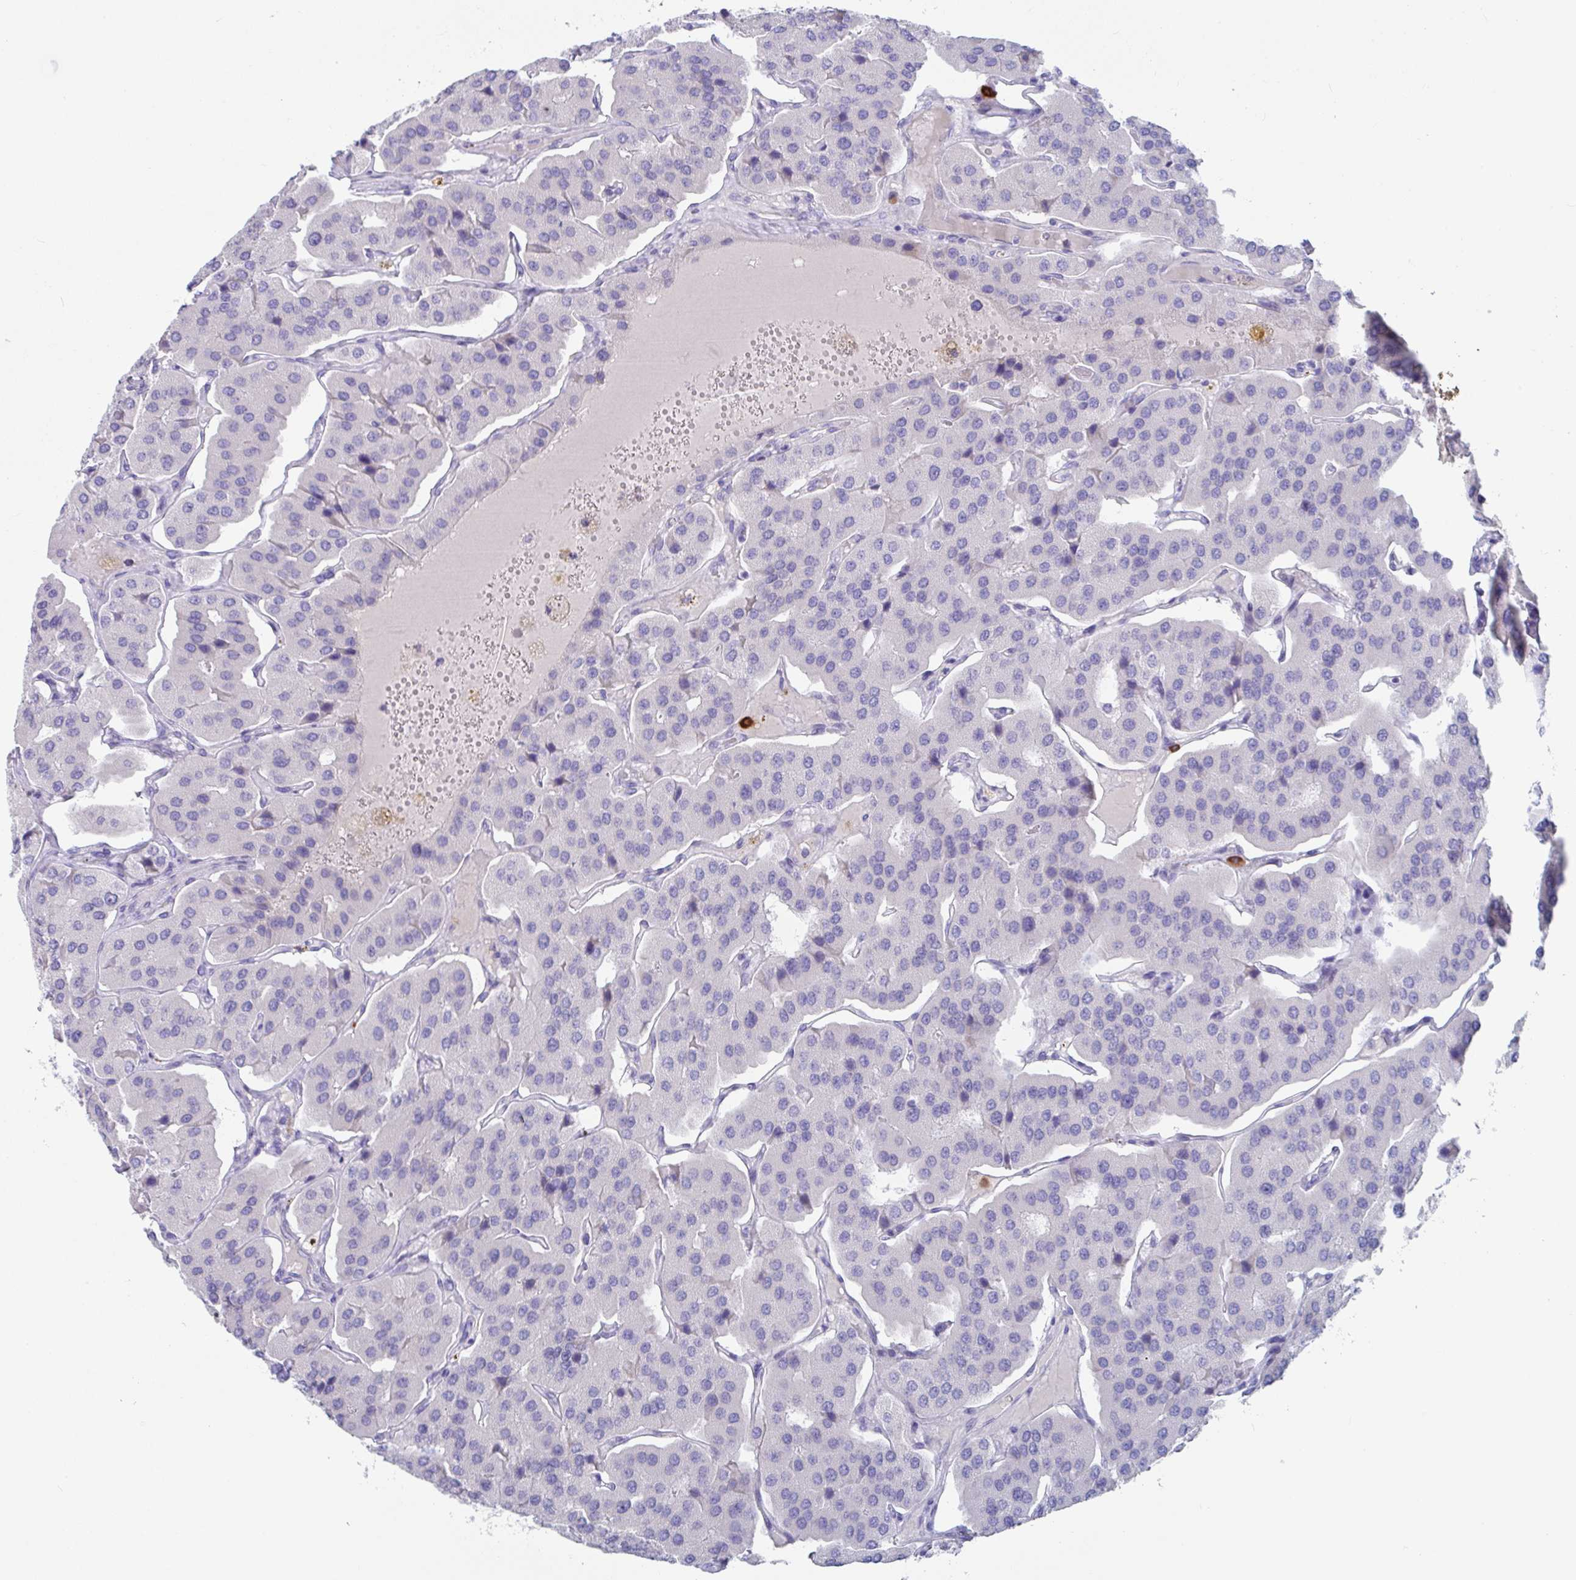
{"staining": {"intensity": "negative", "quantity": "none", "location": "none"}, "tissue": "parathyroid gland", "cell_type": "Glandular cells", "image_type": "normal", "snomed": [{"axis": "morphology", "description": "Normal tissue, NOS"}, {"axis": "morphology", "description": "Adenoma, NOS"}, {"axis": "topography", "description": "Parathyroid gland"}], "caption": "Benign parathyroid gland was stained to show a protein in brown. There is no significant expression in glandular cells. (Brightfield microscopy of DAB (3,3'-diaminobenzidine) IHC at high magnification).", "gene": "PLA2G1B", "patient": {"sex": "female", "age": 86}}